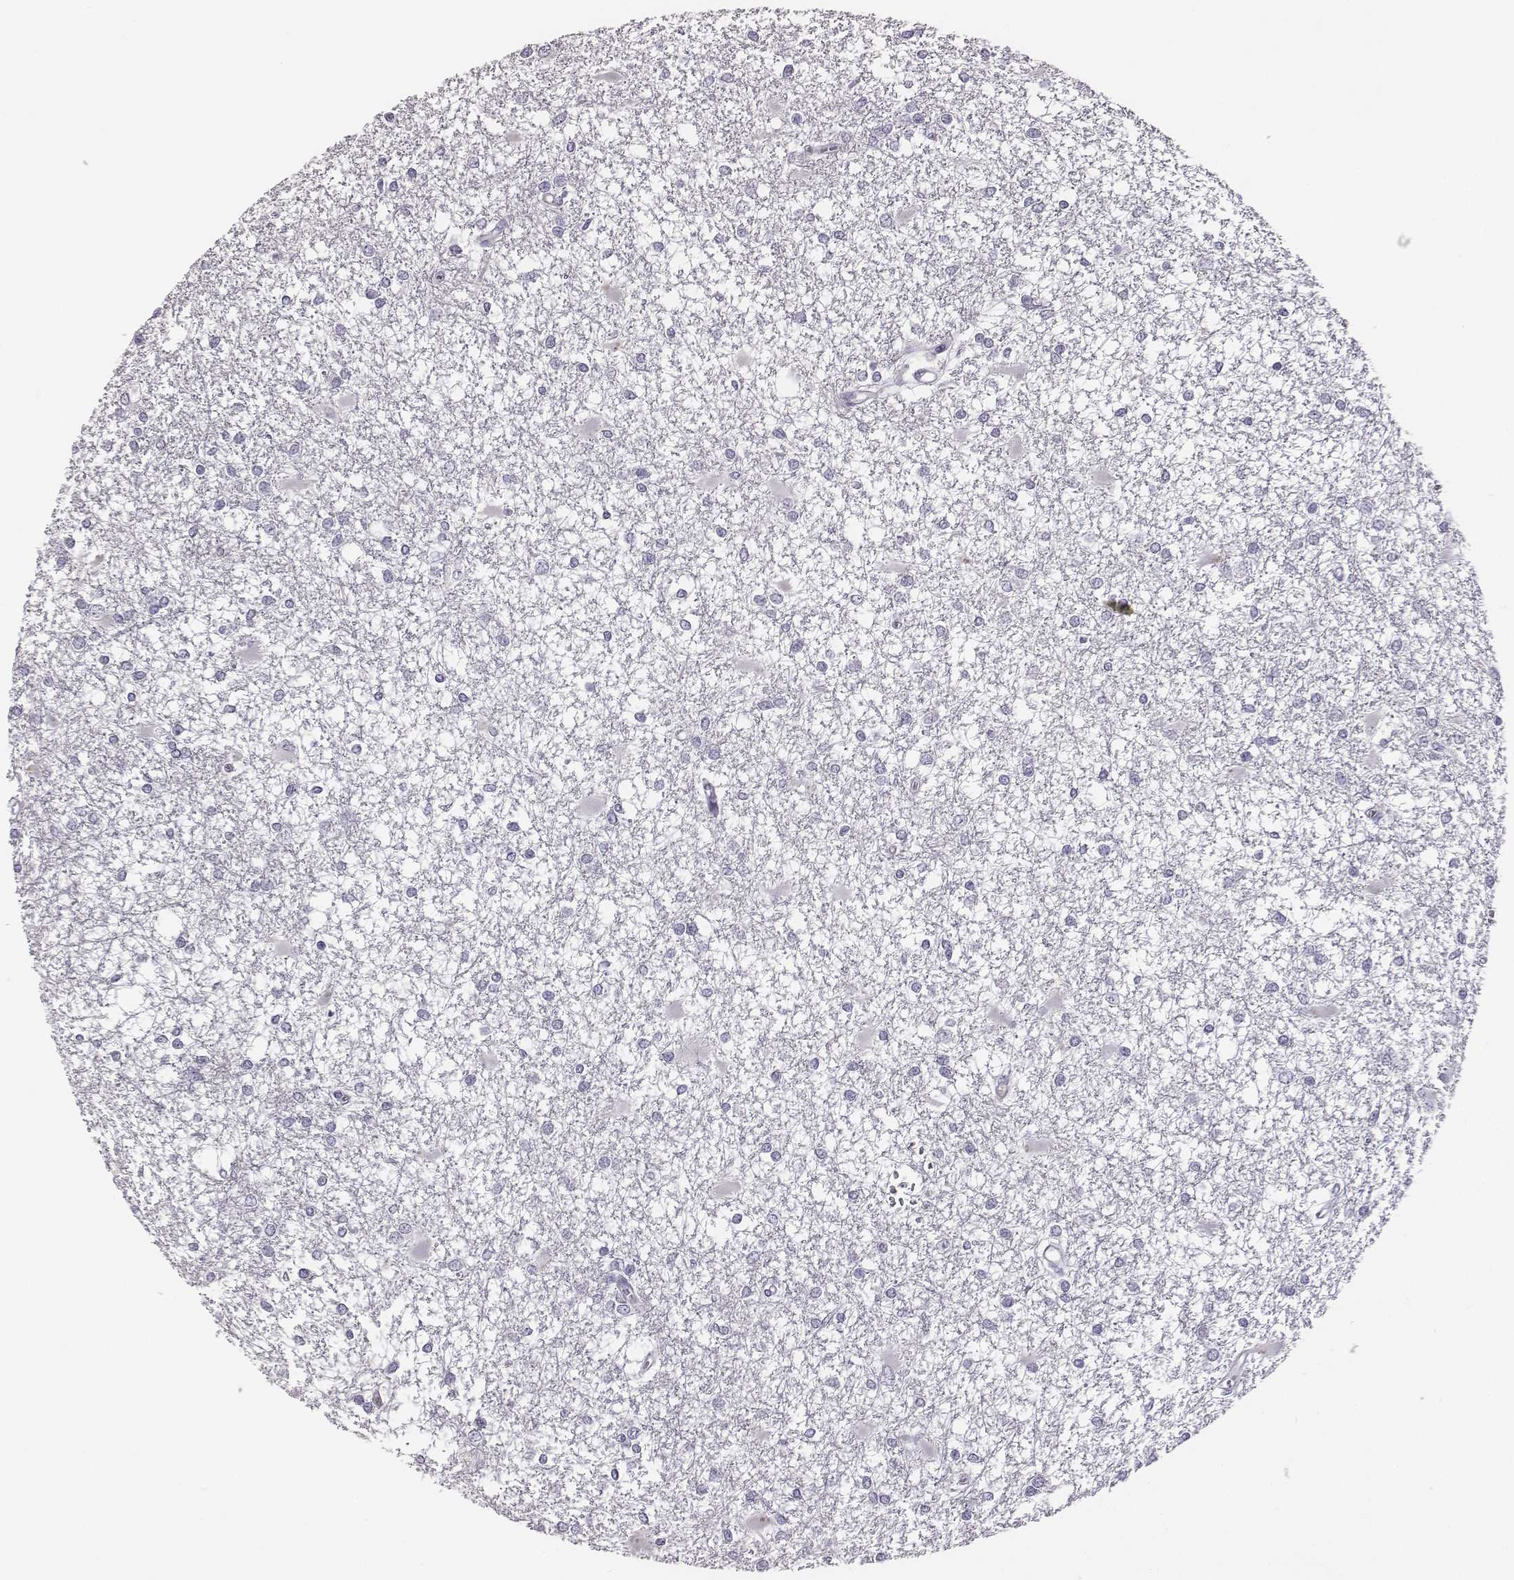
{"staining": {"intensity": "negative", "quantity": "none", "location": "none"}, "tissue": "glioma", "cell_type": "Tumor cells", "image_type": "cancer", "snomed": [{"axis": "morphology", "description": "Glioma, malignant, High grade"}, {"axis": "topography", "description": "Cerebral cortex"}], "caption": "DAB (3,3'-diaminobenzidine) immunohistochemical staining of malignant high-grade glioma shows no significant expression in tumor cells.", "gene": "GUCA1A", "patient": {"sex": "male", "age": 79}}